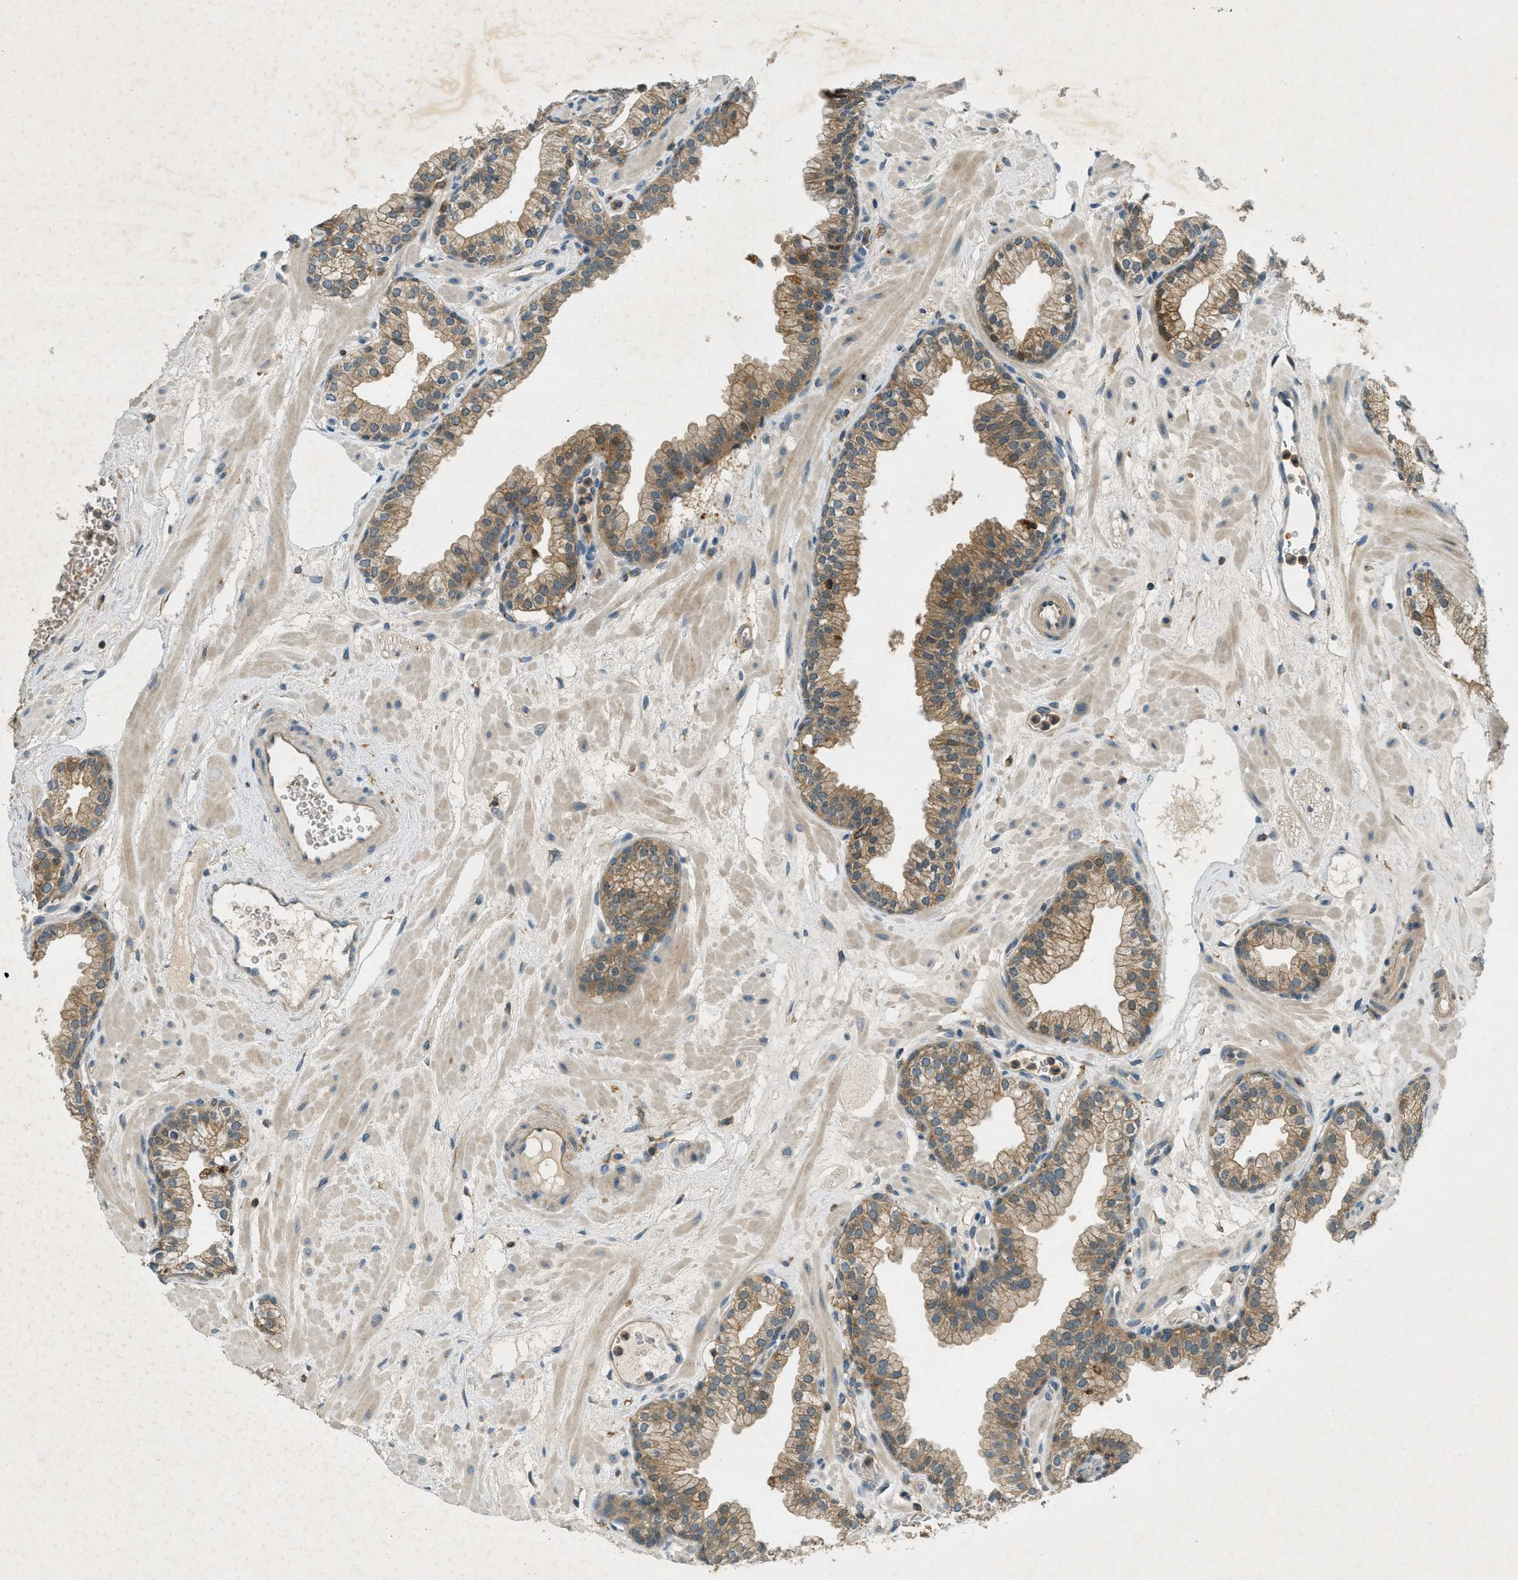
{"staining": {"intensity": "moderate", "quantity": ">75%", "location": "cytoplasmic/membranous"}, "tissue": "prostate", "cell_type": "Glandular cells", "image_type": "normal", "snomed": [{"axis": "morphology", "description": "Normal tissue, NOS"}, {"axis": "morphology", "description": "Urothelial carcinoma, Low grade"}, {"axis": "topography", "description": "Urinary bladder"}, {"axis": "topography", "description": "Prostate"}], "caption": "High-magnification brightfield microscopy of unremarkable prostate stained with DAB (brown) and counterstained with hematoxylin (blue). glandular cells exhibit moderate cytoplasmic/membranous expression is appreciated in approximately>75% of cells. (DAB (3,3'-diaminobenzidine) = brown stain, brightfield microscopy at high magnification).", "gene": "NUDT4B", "patient": {"sex": "male", "age": 60}}